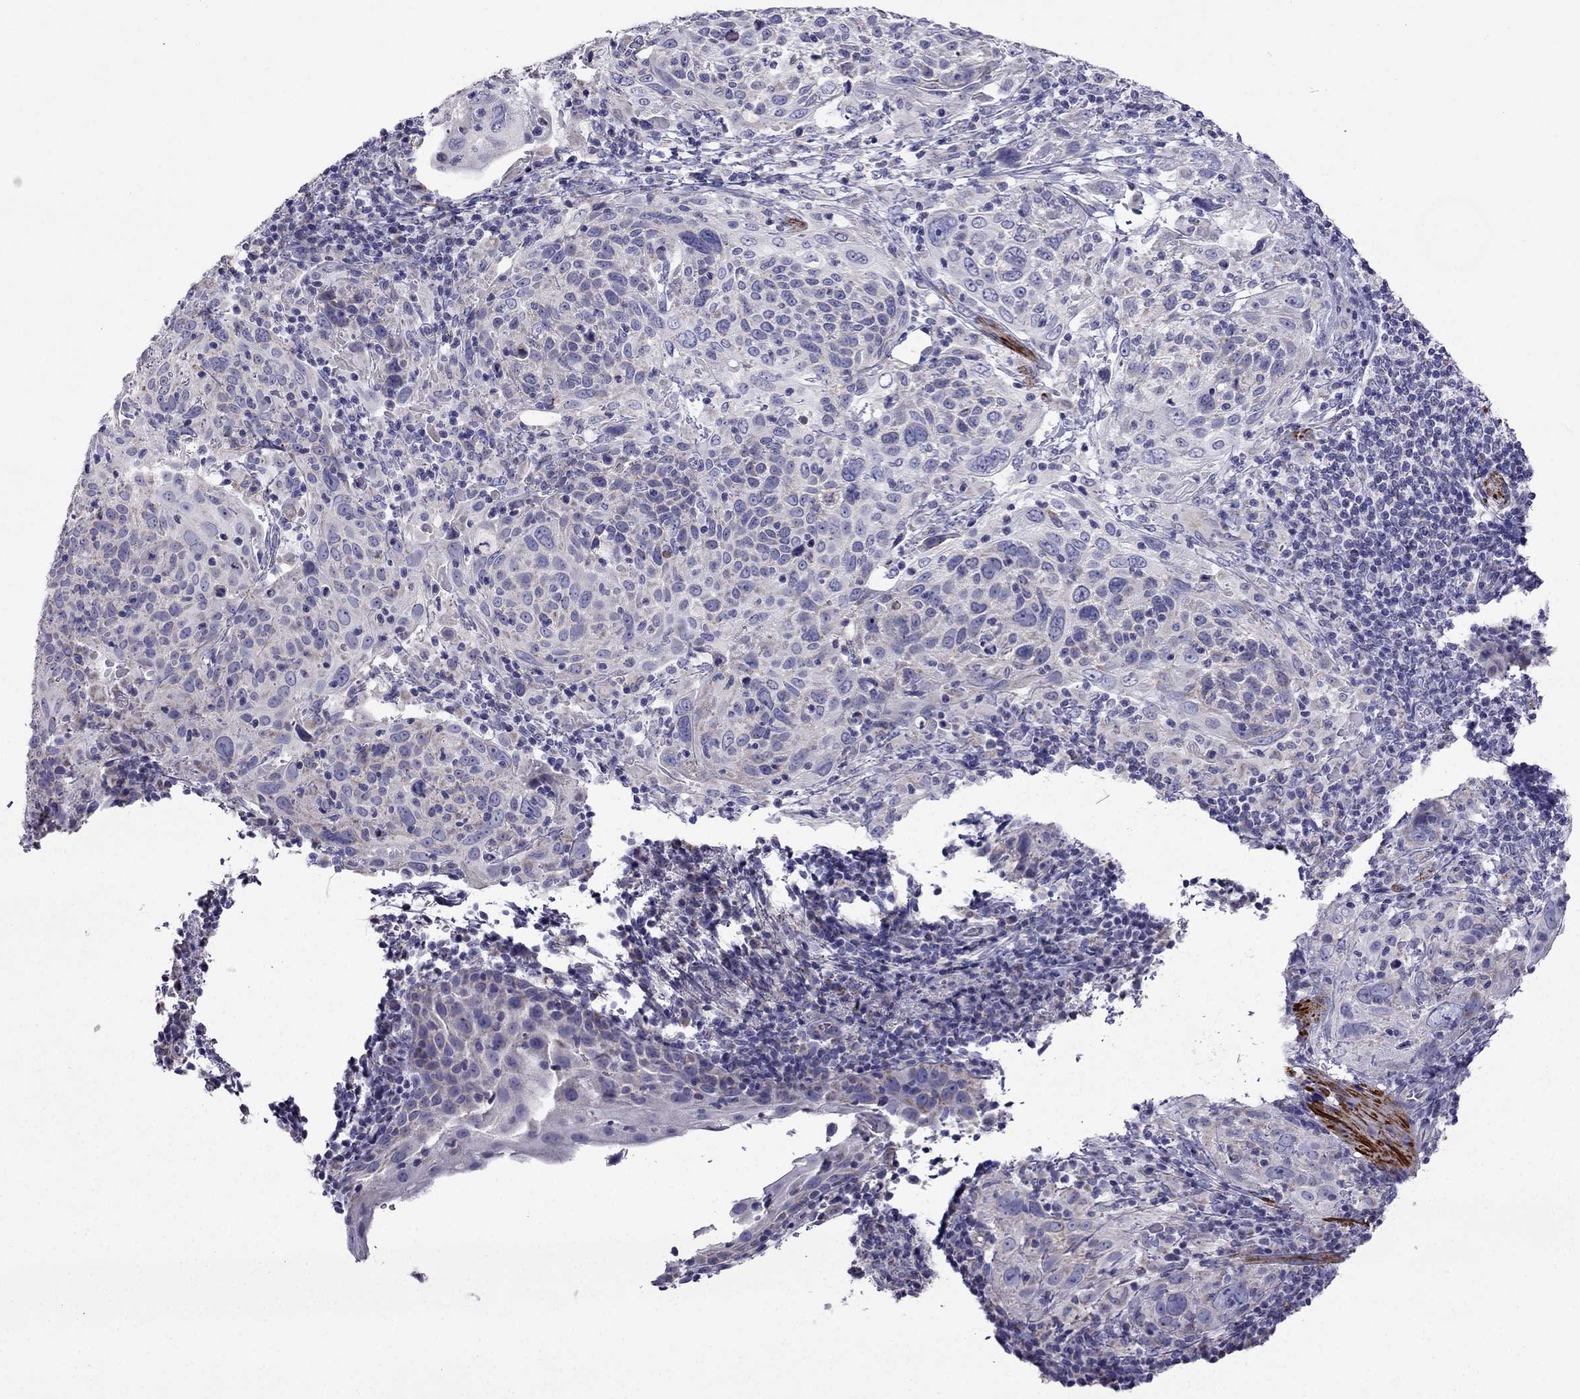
{"staining": {"intensity": "weak", "quantity": "<25%", "location": "cytoplasmic/membranous"}, "tissue": "cervical cancer", "cell_type": "Tumor cells", "image_type": "cancer", "snomed": [{"axis": "morphology", "description": "Squamous cell carcinoma, NOS"}, {"axis": "topography", "description": "Cervix"}], "caption": "DAB immunohistochemical staining of human cervical cancer shows no significant positivity in tumor cells. (Immunohistochemistry (ihc), brightfield microscopy, high magnification).", "gene": "DSC1", "patient": {"sex": "female", "age": 61}}